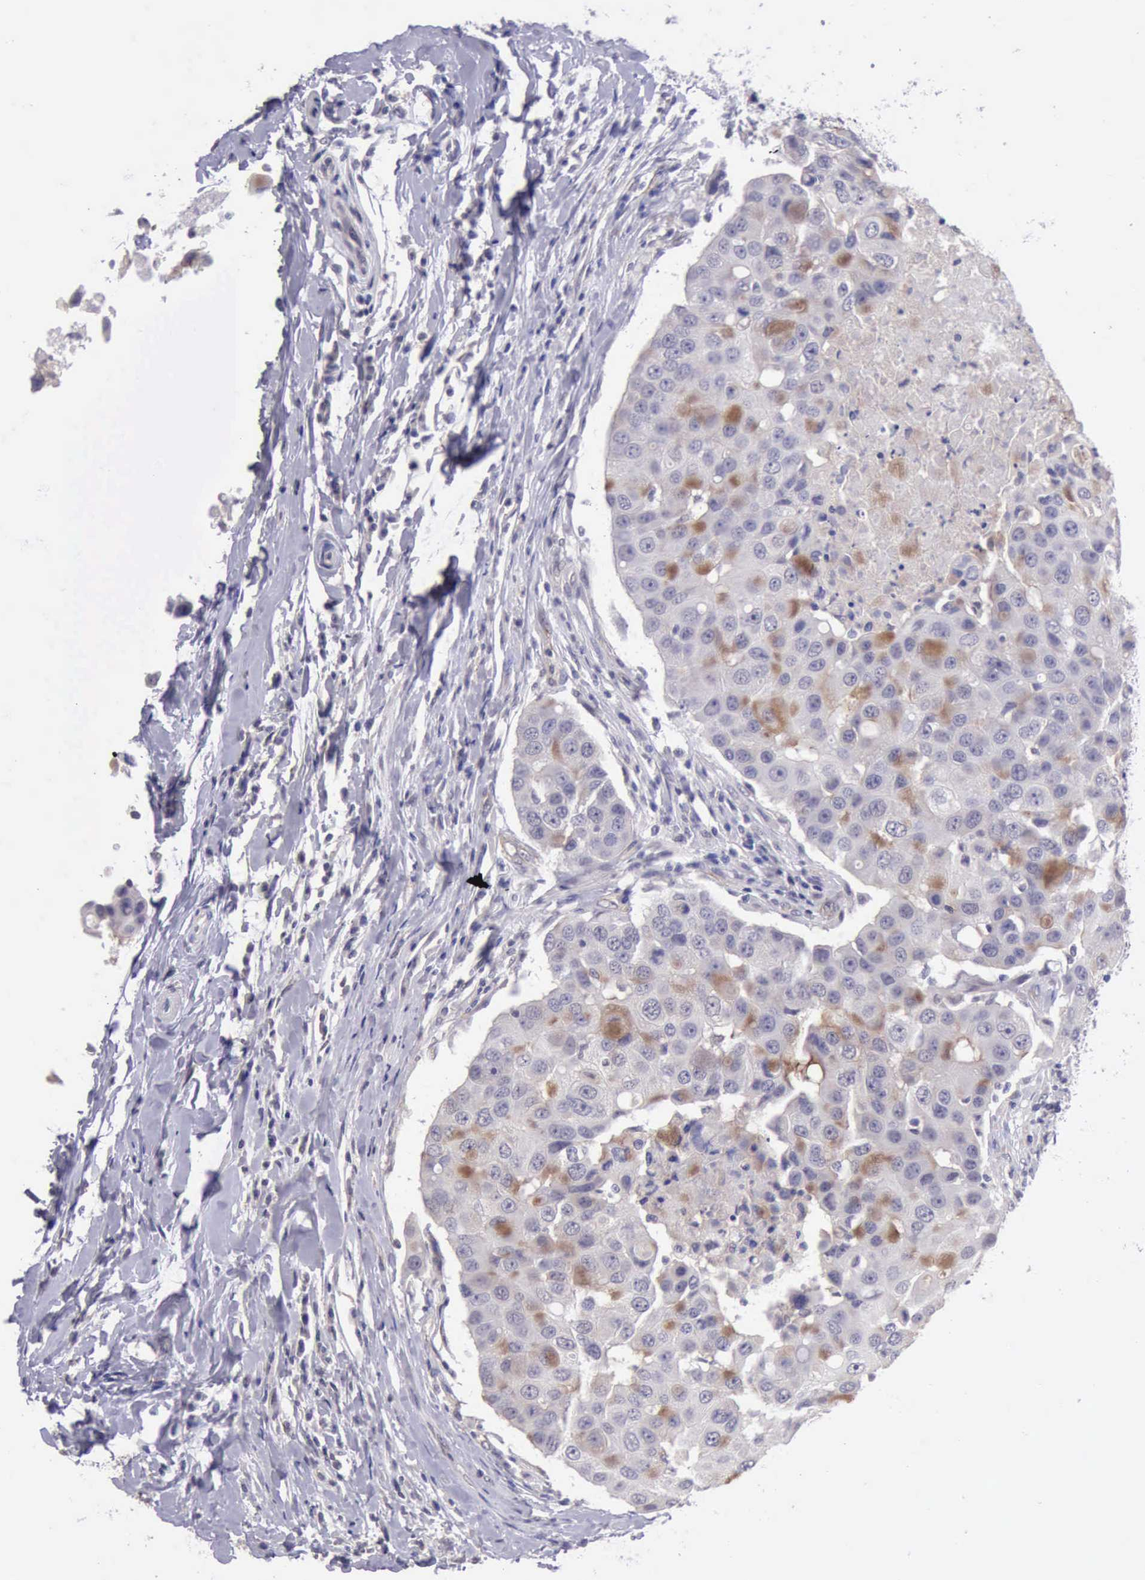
{"staining": {"intensity": "weak", "quantity": "25%-75%", "location": "cytoplasmic/membranous"}, "tissue": "breast cancer", "cell_type": "Tumor cells", "image_type": "cancer", "snomed": [{"axis": "morphology", "description": "Duct carcinoma"}, {"axis": "topography", "description": "Breast"}], "caption": "An image of human breast invasive ductal carcinoma stained for a protein reveals weak cytoplasmic/membranous brown staining in tumor cells.", "gene": "KCND1", "patient": {"sex": "female", "age": 27}}